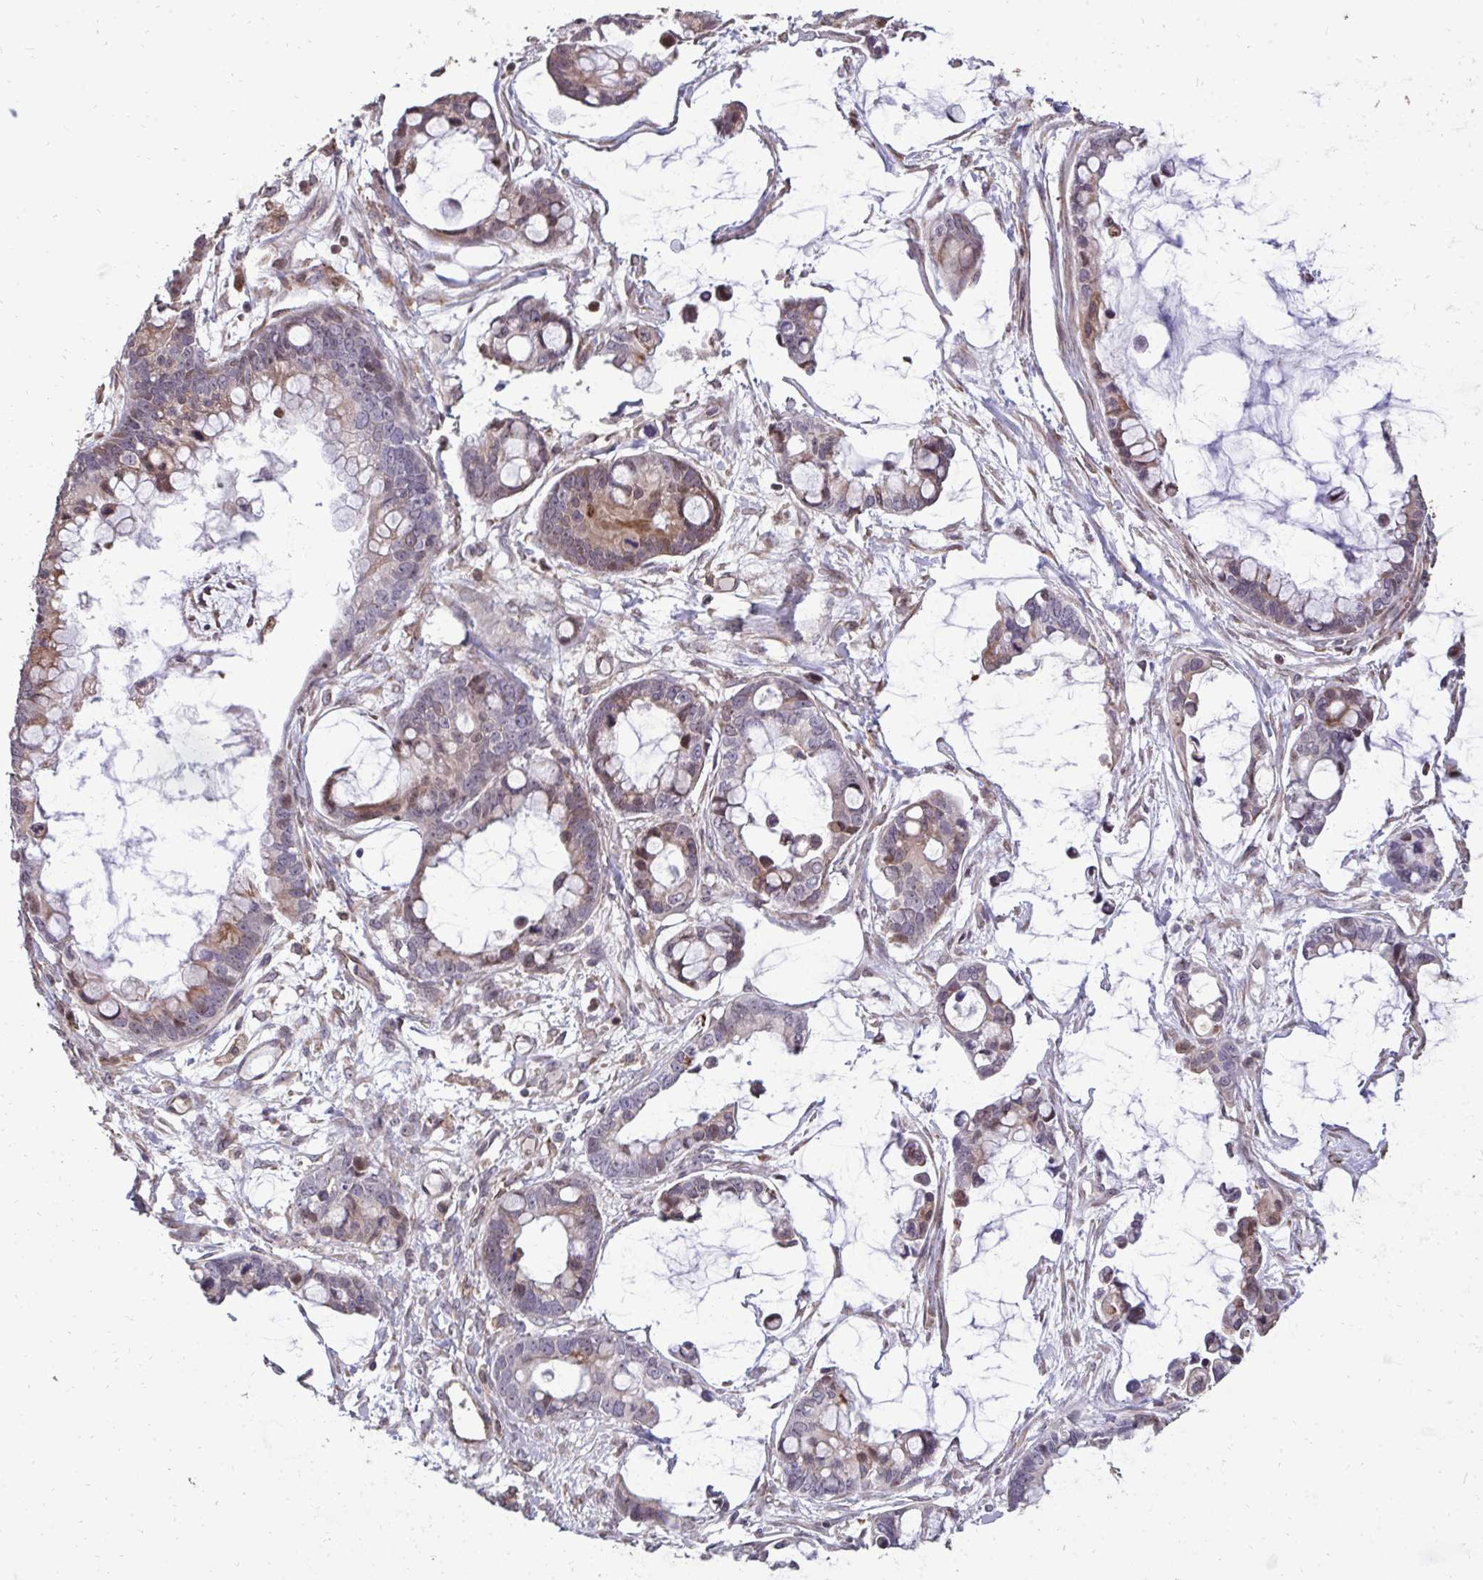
{"staining": {"intensity": "weak", "quantity": "<25%", "location": "cytoplasmic/membranous"}, "tissue": "ovarian cancer", "cell_type": "Tumor cells", "image_type": "cancer", "snomed": [{"axis": "morphology", "description": "Cystadenocarcinoma, mucinous, NOS"}, {"axis": "topography", "description": "Ovary"}], "caption": "There is no significant expression in tumor cells of ovarian mucinous cystadenocarcinoma.", "gene": "FIBCD1", "patient": {"sex": "female", "age": 63}}